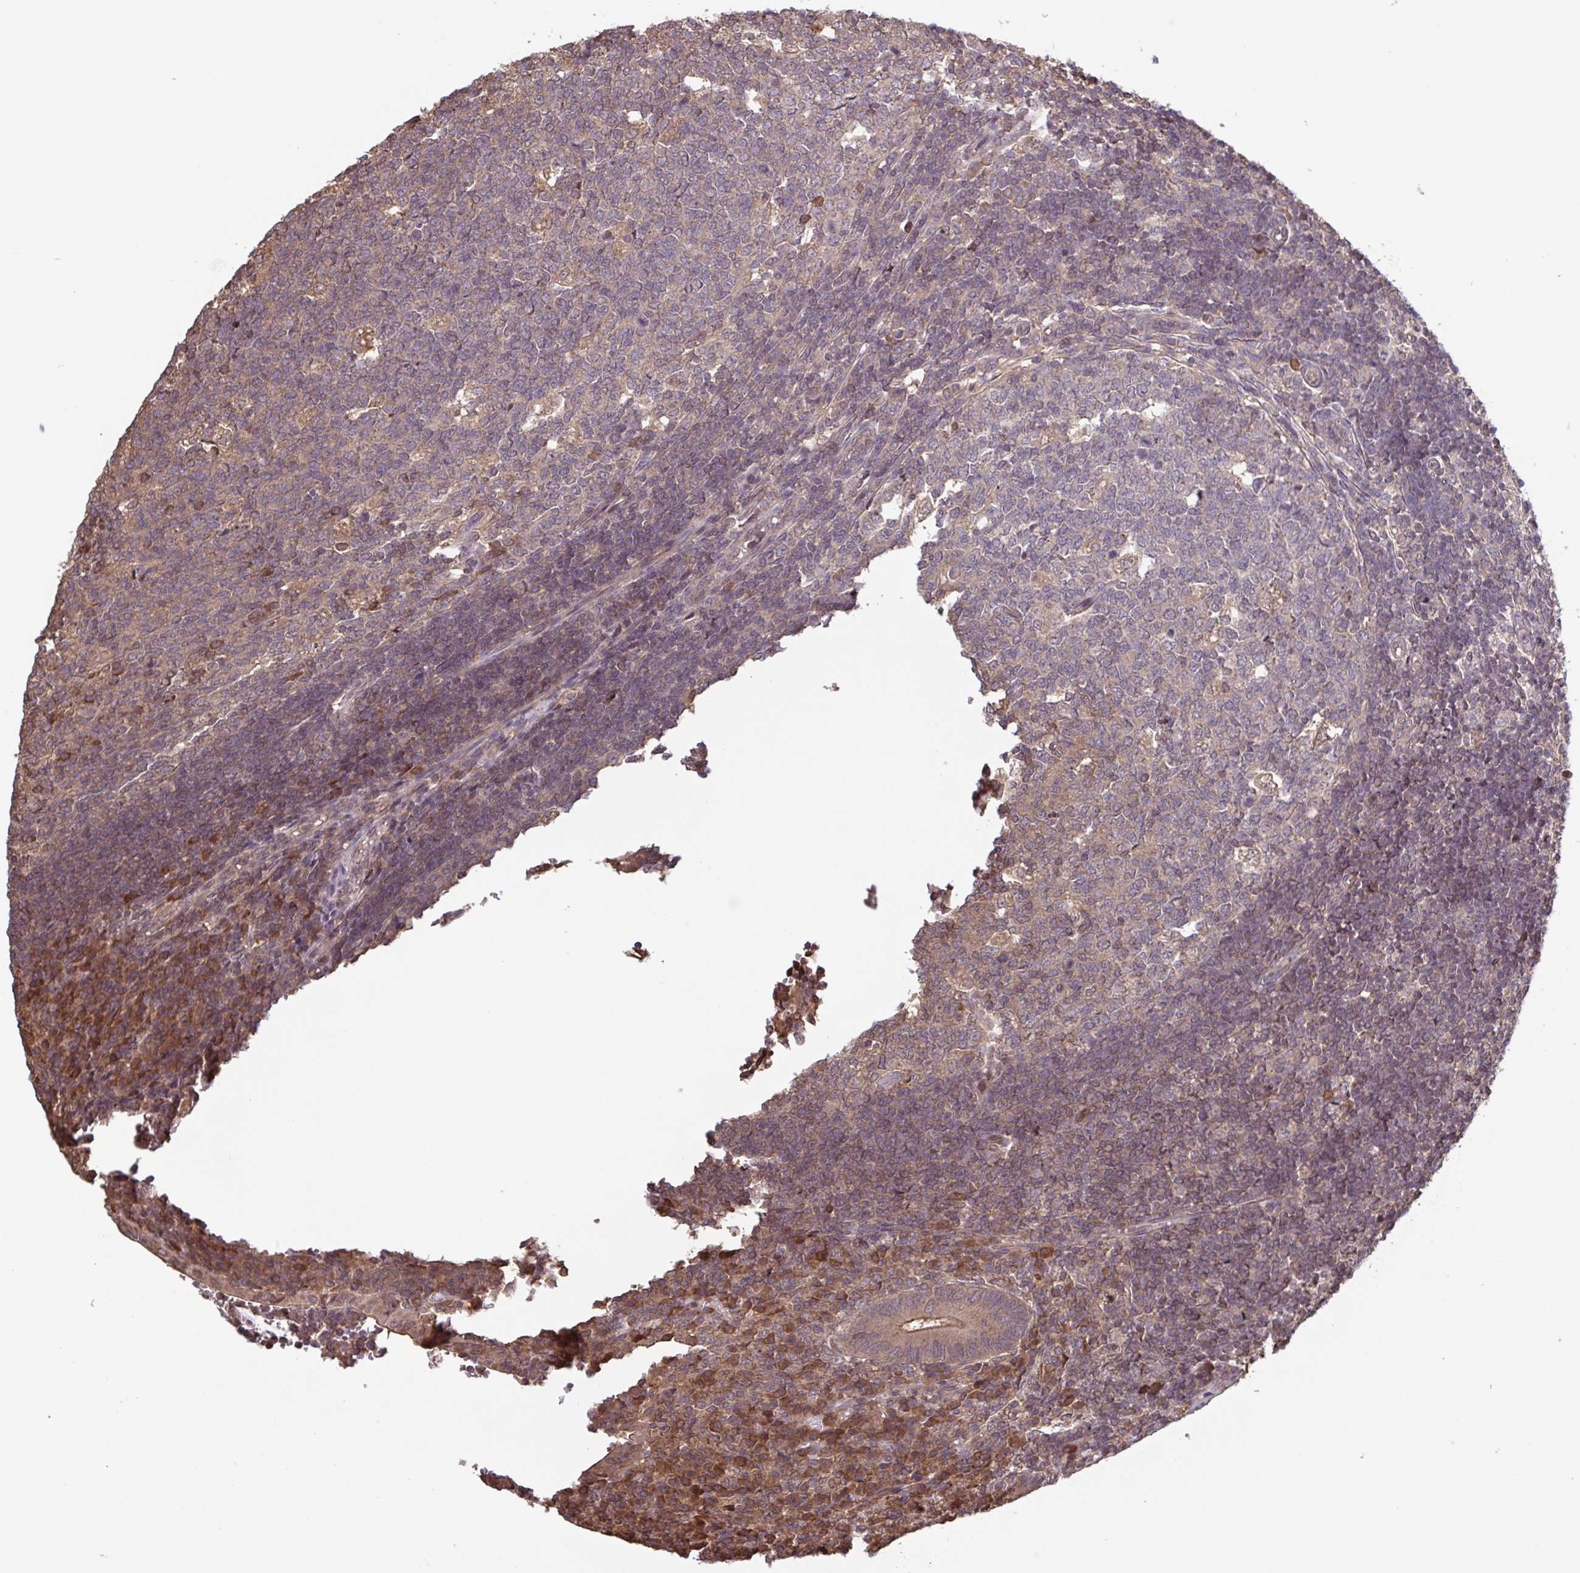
{"staining": {"intensity": "moderate", "quantity": ">75%", "location": "cytoplasmic/membranous"}, "tissue": "appendix", "cell_type": "Glandular cells", "image_type": "normal", "snomed": [{"axis": "morphology", "description": "Normal tissue, NOS"}, {"axis": "topography", "description": "Appendix"}], "caption": "DAB immunohistochemical staining of normal appendix demonstrates moderate cytoplasmic/membranous protein expression in about >75% of glandular cells. The protein of interest is shown in brown color, while the nuclei are stained blue.", "gene": "SEC63", "patient": {"sex": "male", "age": 18}}